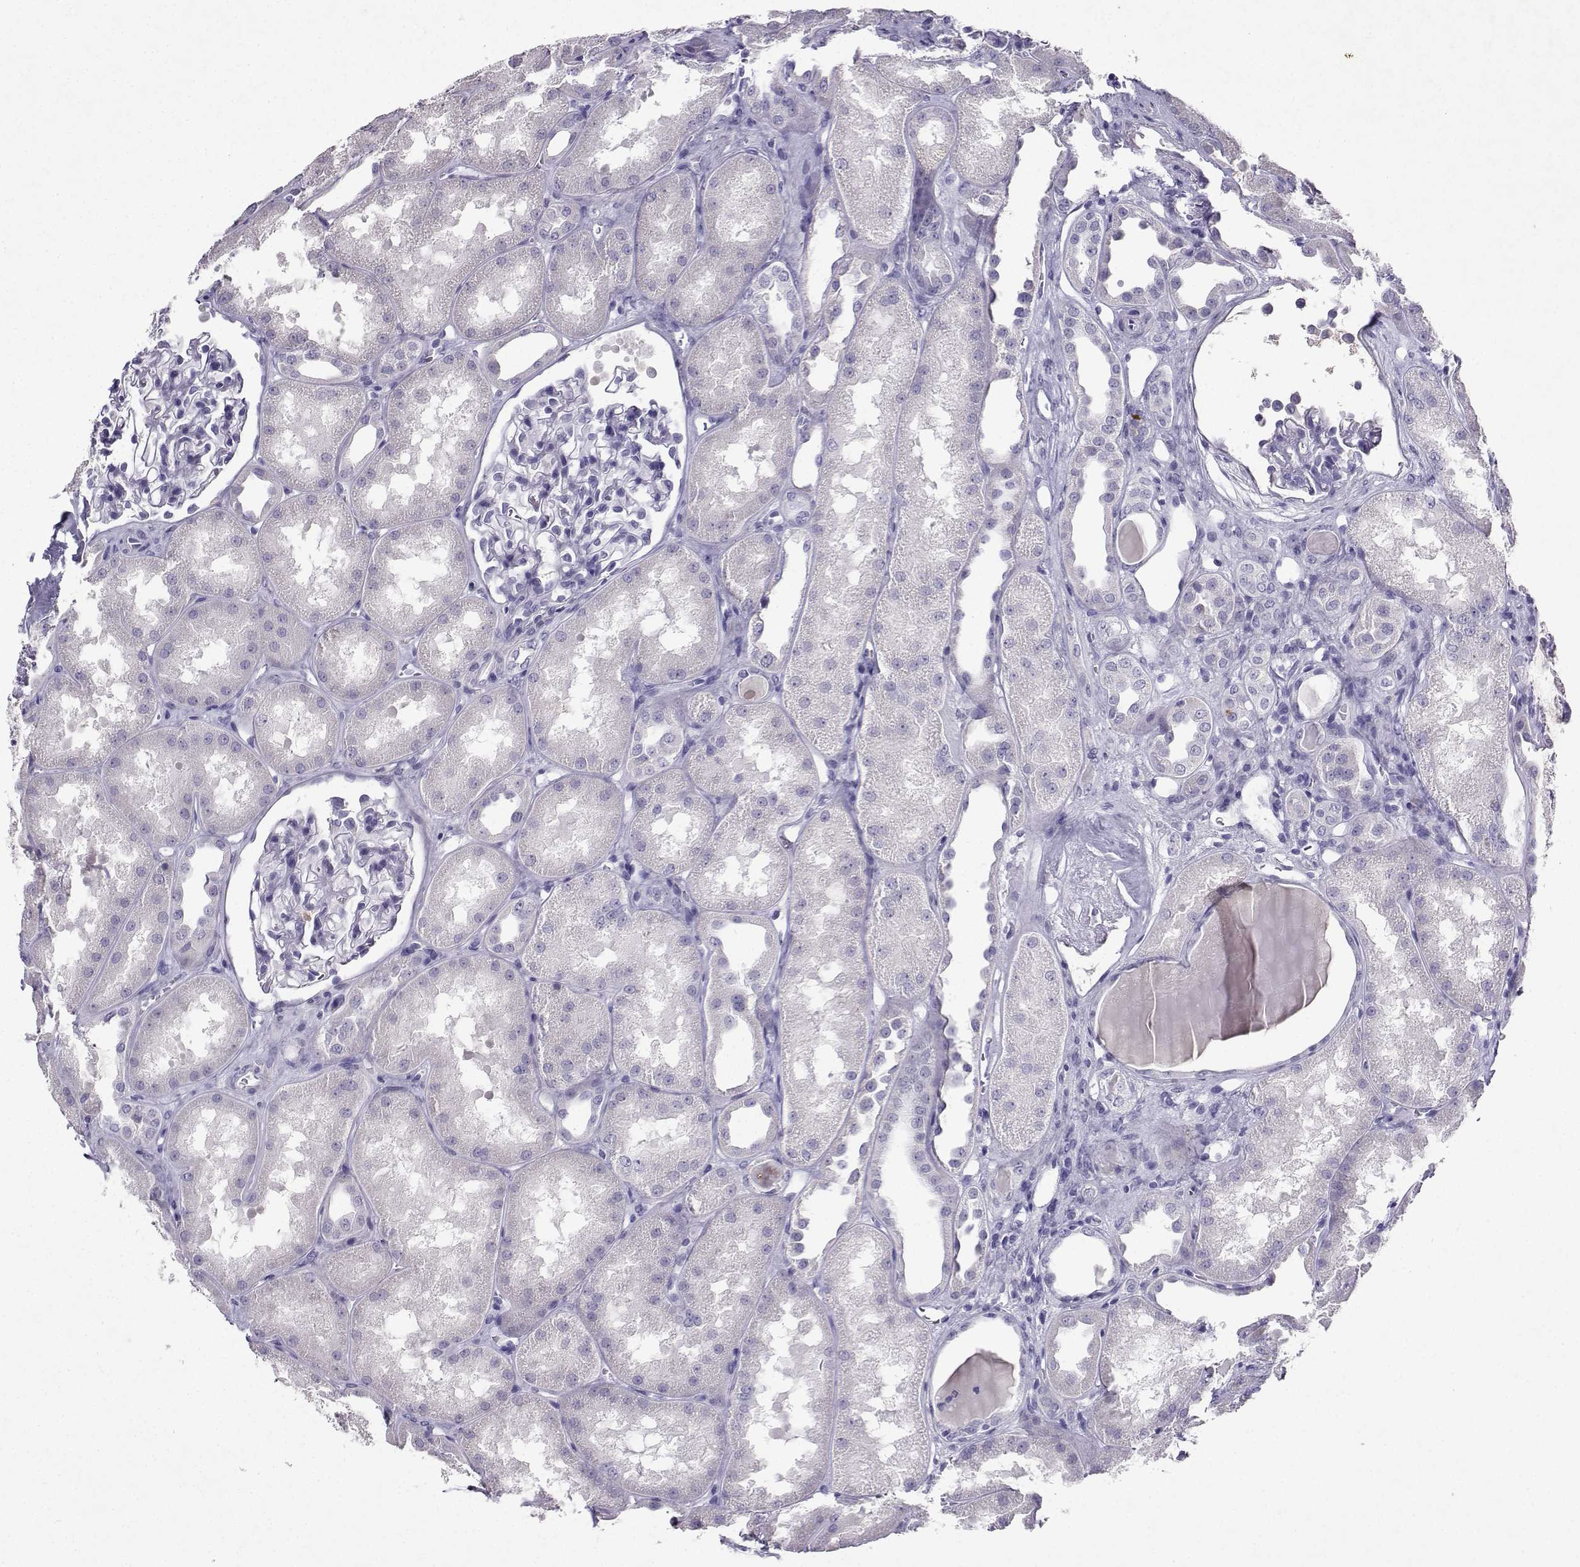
{"staining": {"intensity": "negative", "quantity": "none", "location": "none"}, "tissue": "kidney", "cell_type": "Cells in glomeruli", "image_type": "normal", "snomed": [{"axis": "morphology", "description": "Normal tissue, NOS"}, {"axis": "topography", "description": "Kidney"}], "caption": "A photomicrograph of kidney stained for a protein demonstrates no brown staining in cells in glomeruli. (DAB (3,3'-diaminobenzidine) immunohistochemistry (IHC) visualized using brightfield microscopy, high magnification).", "gene": "GRIK4", "patient": {"sex": "male", "age": 61}}